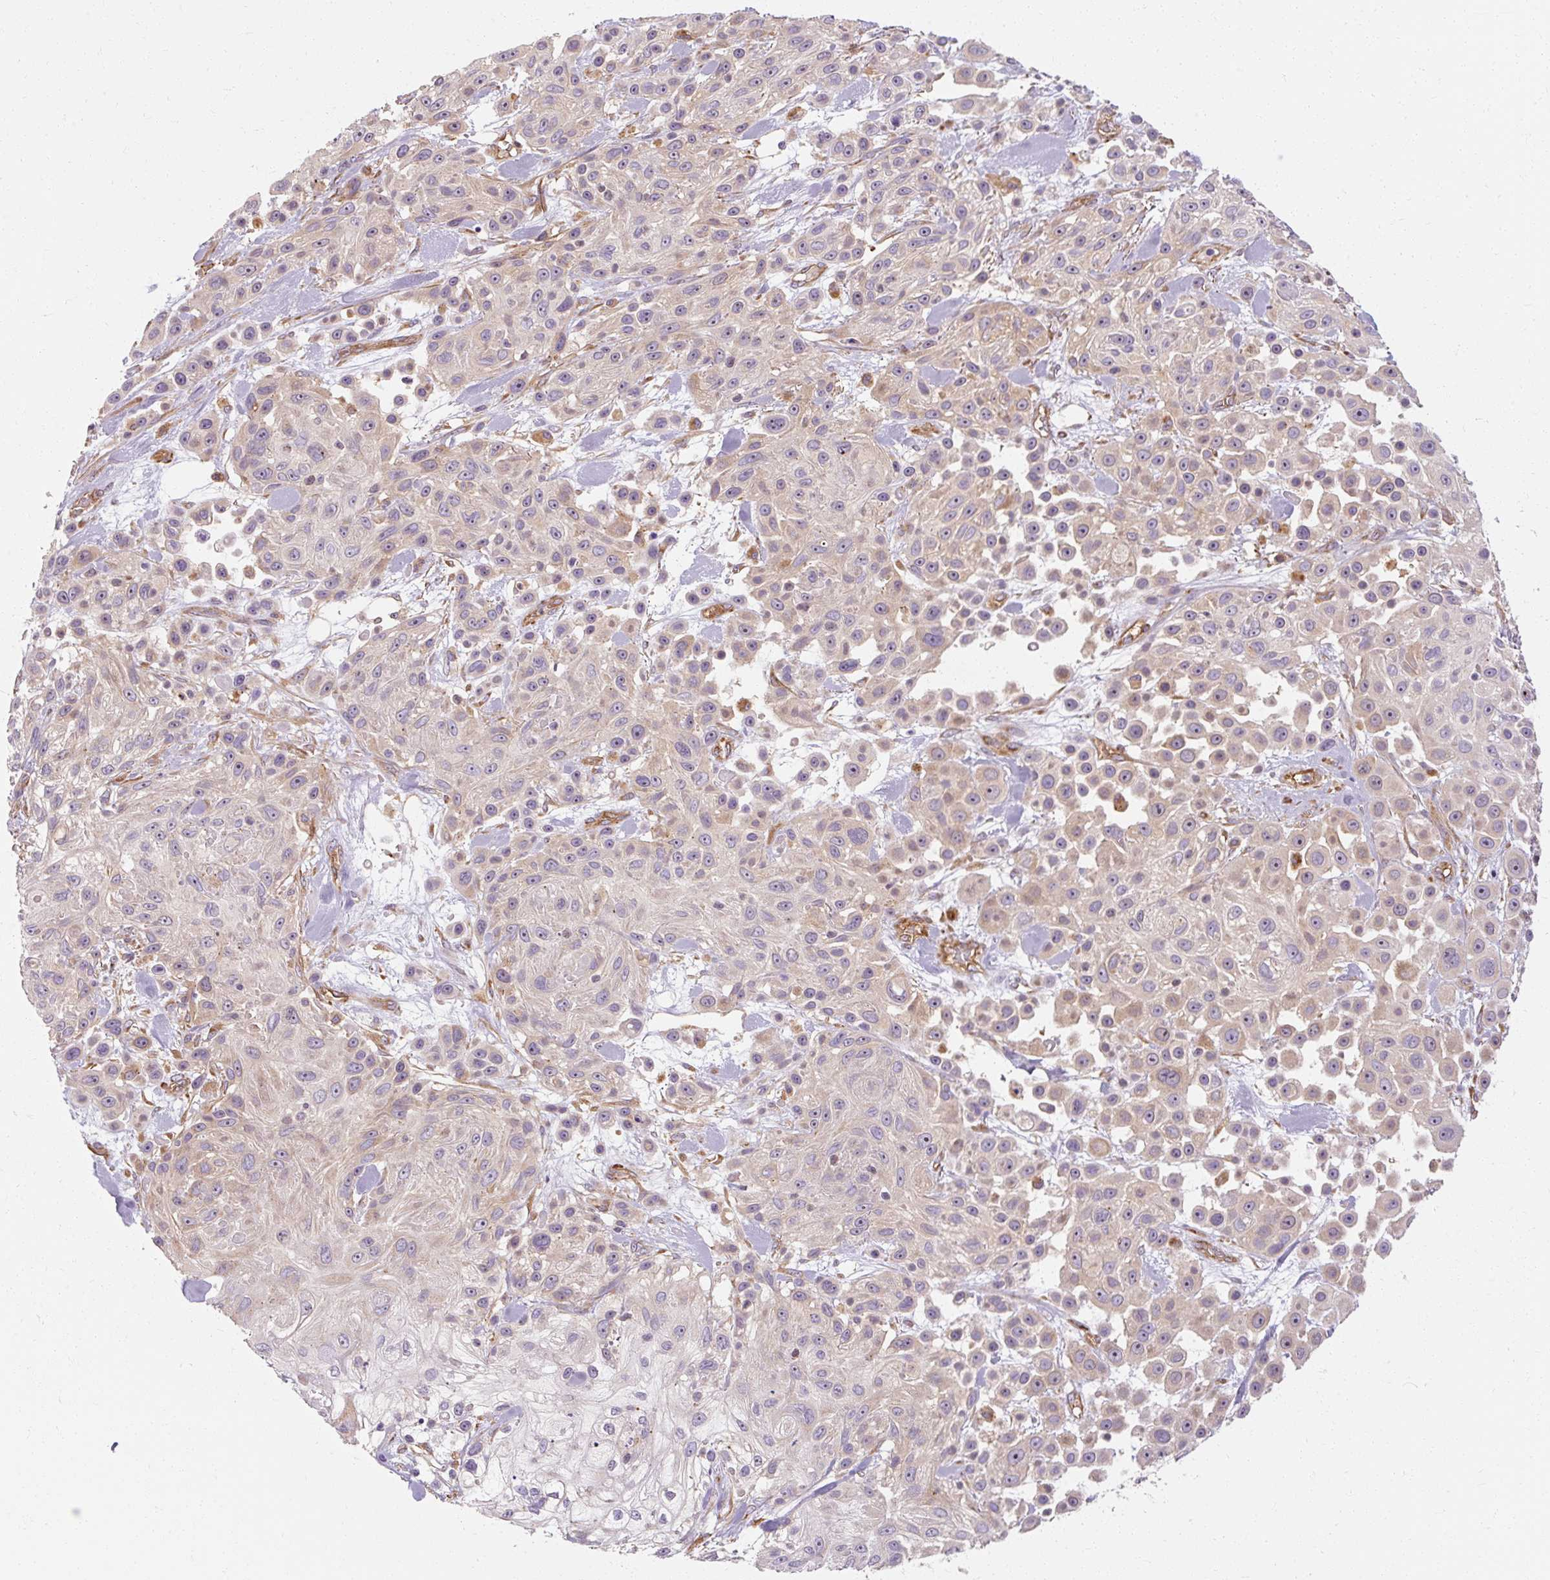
{"staining": {"intensity": "weak", "quantity": "<25%", "location": "cytoplasmic/membranous"}, "tissue": "skin cancer", "cell_type": "Tumor cells", "image_type": "cancer", "snomed": [{"axis": "morphology", "description": "Squamous cell carcinoma, NOS"}, {"axis": "topography", "description": "Skin"}], "caption": "Immunohistochemical staining of squamous cell carcinoma (skin) displays no significant positivity in tumor cells.", "gene": "TBC1D4", "patient": {"sex": "male", "age": 67}}